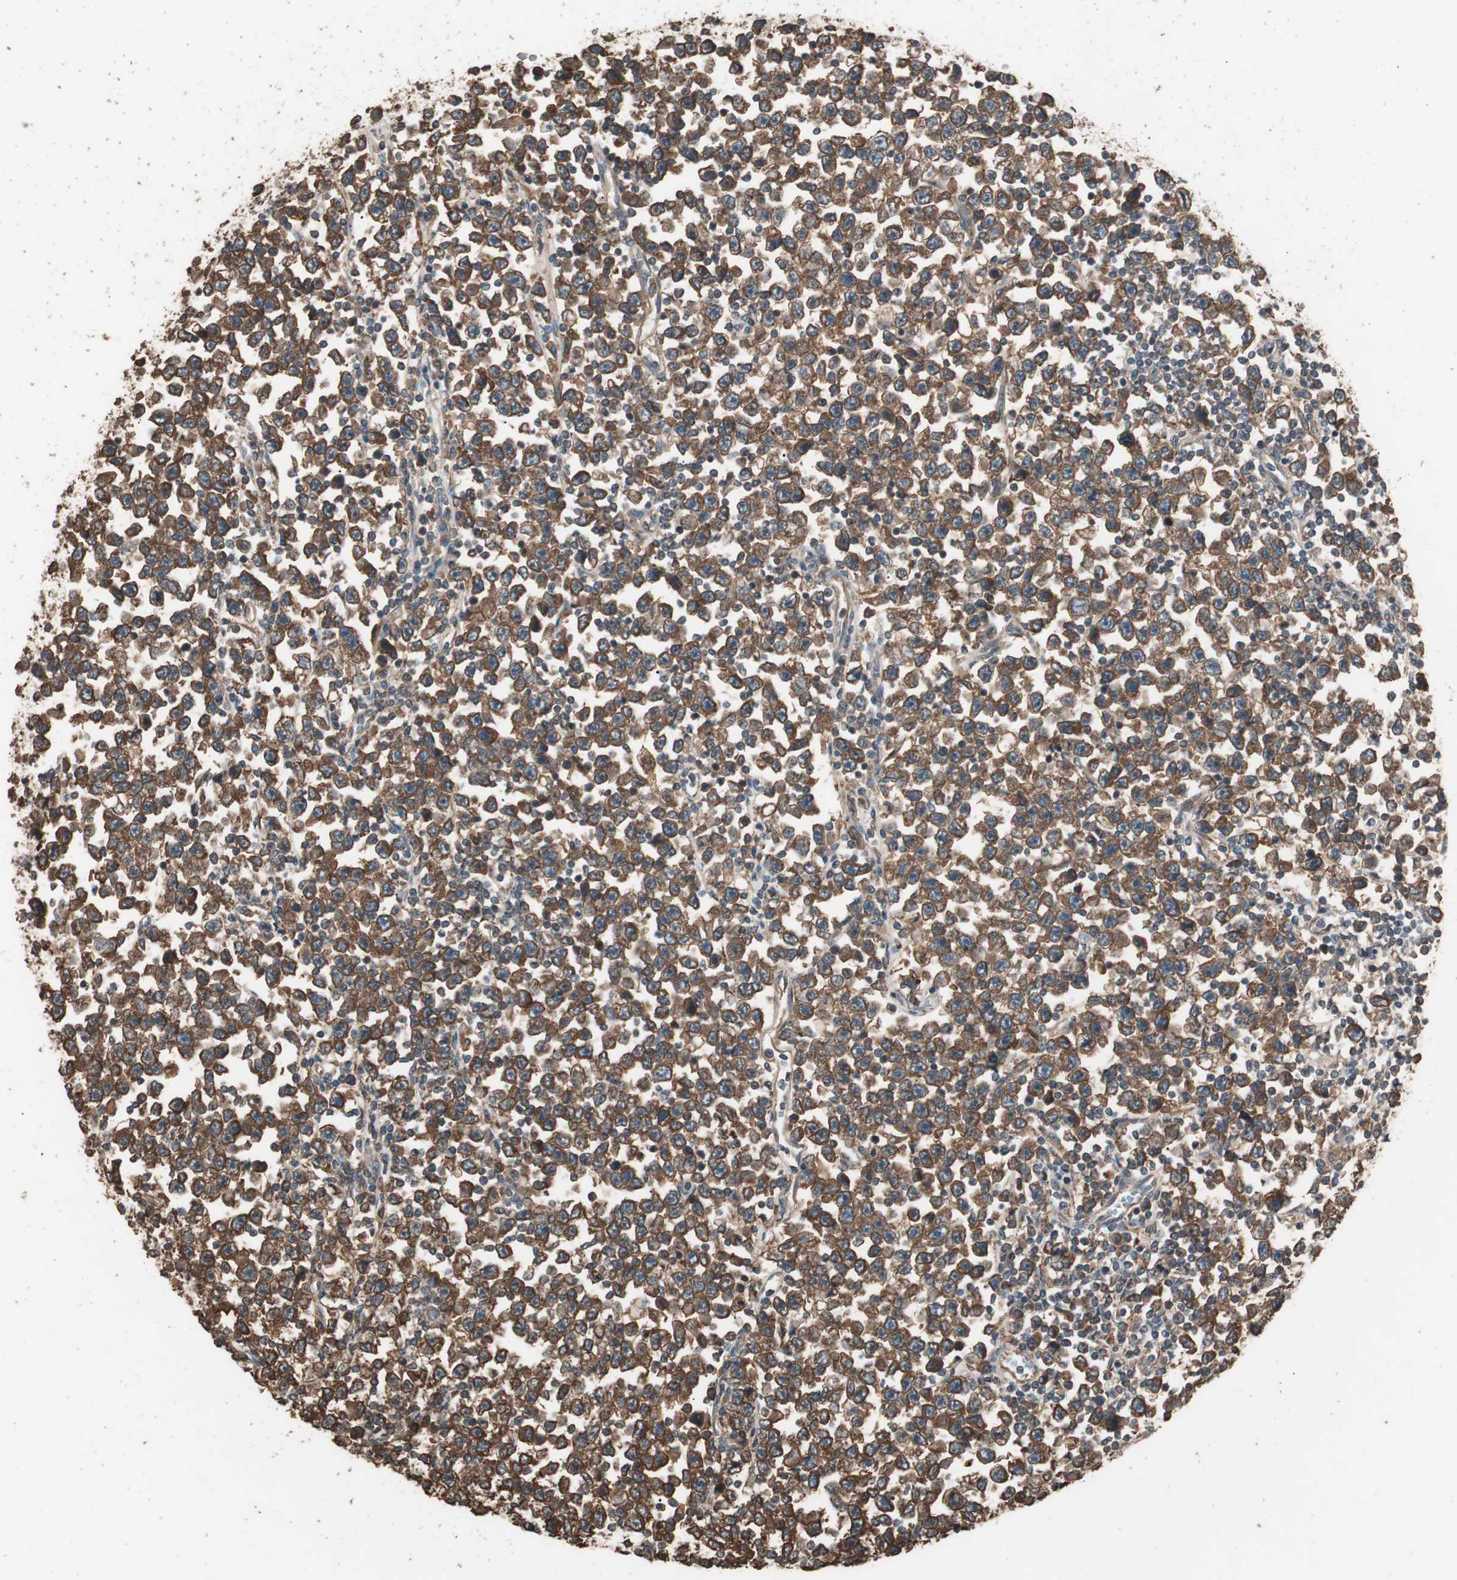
{"staining": {"intensity": "strong", "quantity": ">75%", "location": "cytoplasmic/membranous"}, "tissue": "testis cancer", "cell_type": "Tumor cells", "image_type": "cancer", "snomed": [{"axis": "morphology", "description": "Seminoma, NOS"}, {"axis": "topography", "description": "Testis"}], "caption": "Tumor cells display high levels of strong cytoplasmic/membranous positivity in about >75% of cells in testis seminoma.", "gene": "CCN4", "patient": {"sex": "male", "age": 43}}